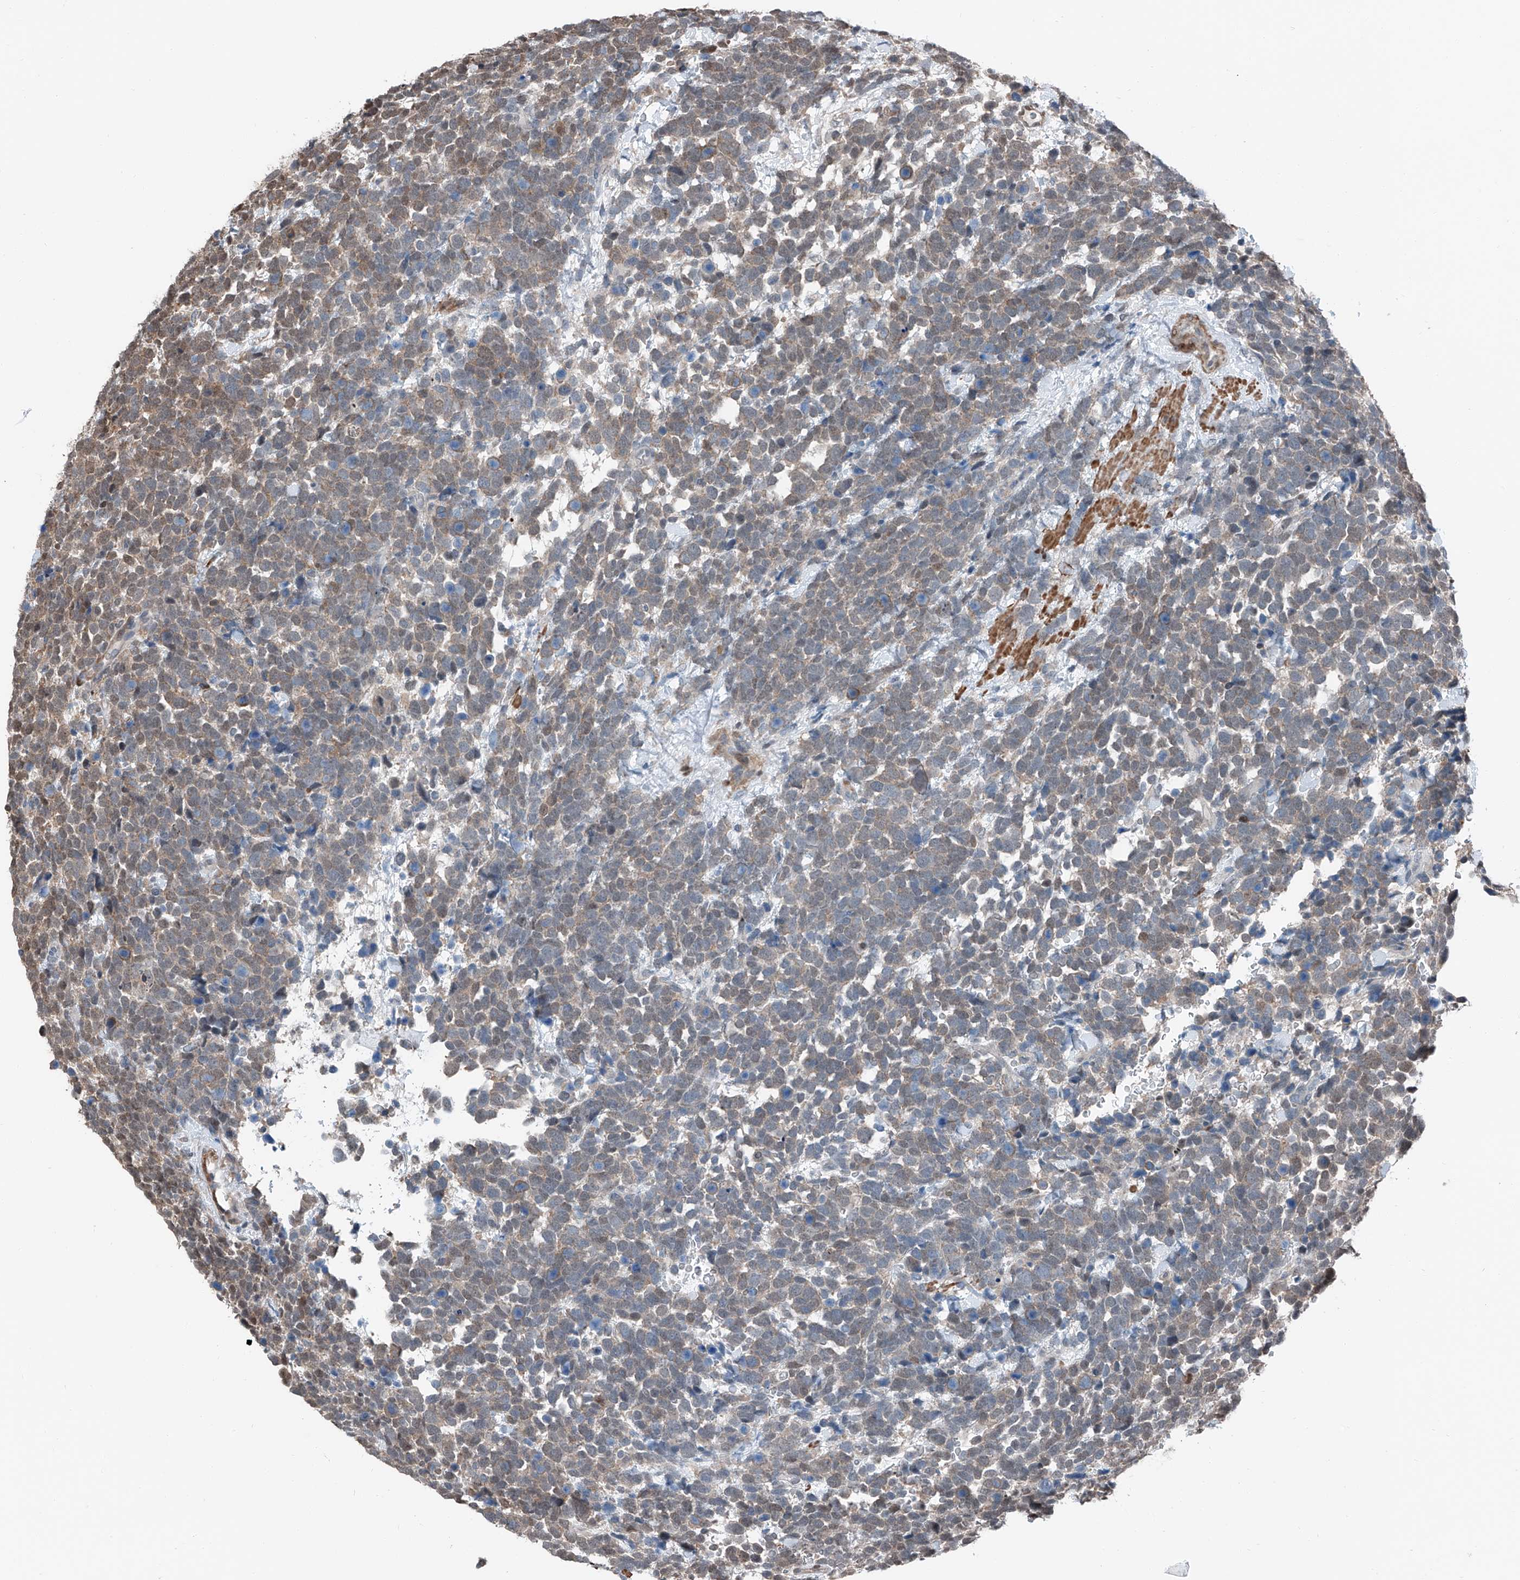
{"staining": {"intensity": "weak", "quantity": "25%-75%", "location": "cytoplasmic/membranous"}, "tissue": "urothelial cancer", "cell_type": "Tumor cells", "image_type": "cancer", "snomed": [{"axis": "morphology", "description": "Urothelial carcinoma, High grade"}, {"axis": "topography", "description": "Urinary bladder"}], "caption": "Urothelial cancer was stained to show a protein in brown. There is low levels of weak cytoplasmic/membranous expression in about 25%-75% of tumor cells.", "gene": "HSPA6", "patient": {"sex": "female", "age": 82}}